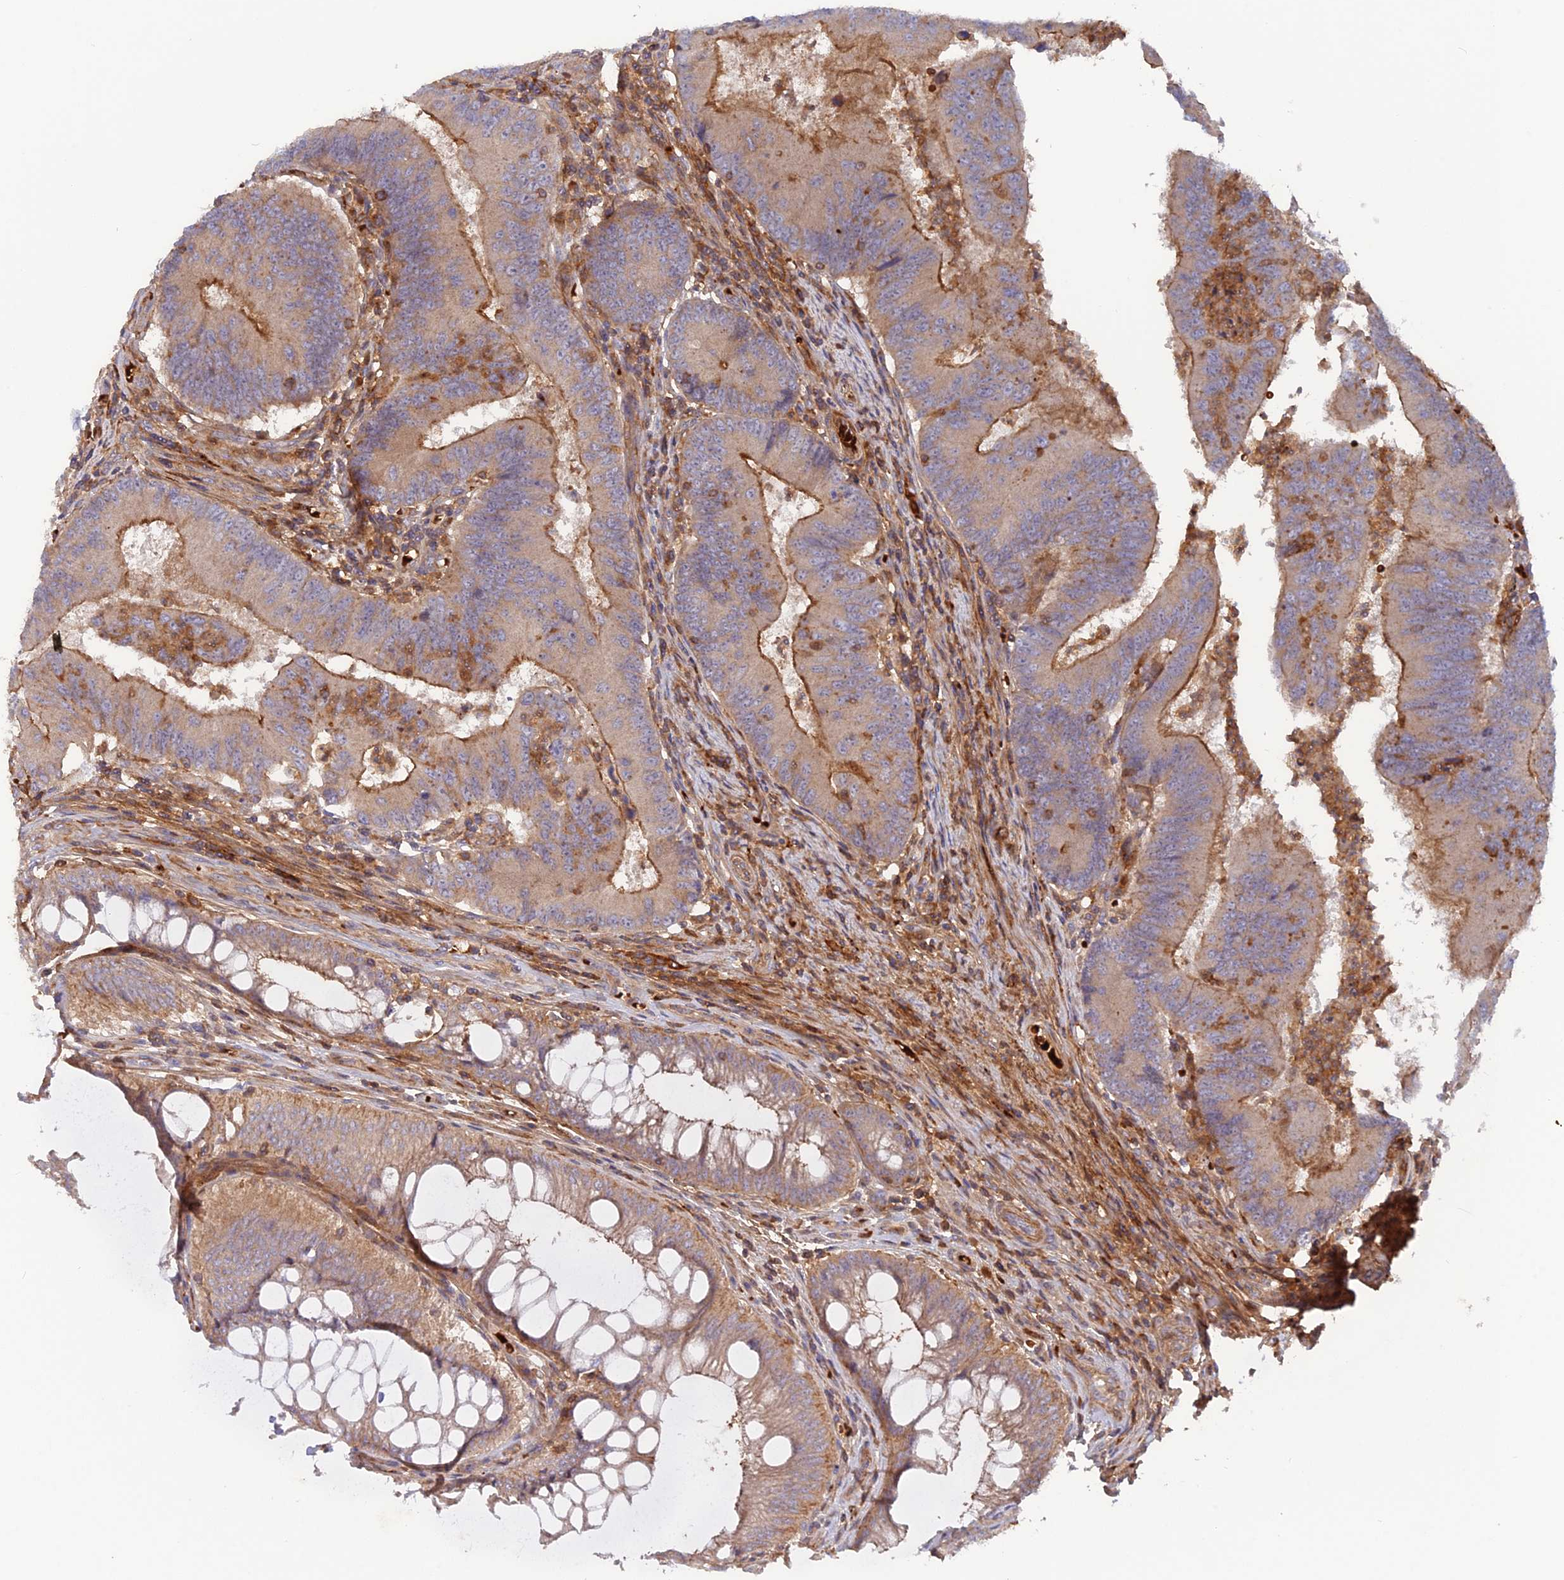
{"staining": {"intensity": "moderate", "quantity": "25%-75%", "location": "cytoplasmic/membranous"}, "tissue": "colorectal cancer", "cell_type": "Tumor cells", "image_type": "cancer", "snomed": [{"axis": "morphology", "description": "Adenocarcinoma, NOS"}, {"axis": "topography", "description": "Colon"}], "caption": "A medium amount of moderate cytoplasmic/membranous staining is seen in approximately 25%-75% of tumor cells in colorectal adenocarcinoma tissue.", "gene": "CPNE7", "patient": {"sex": "female", "age": 67}}